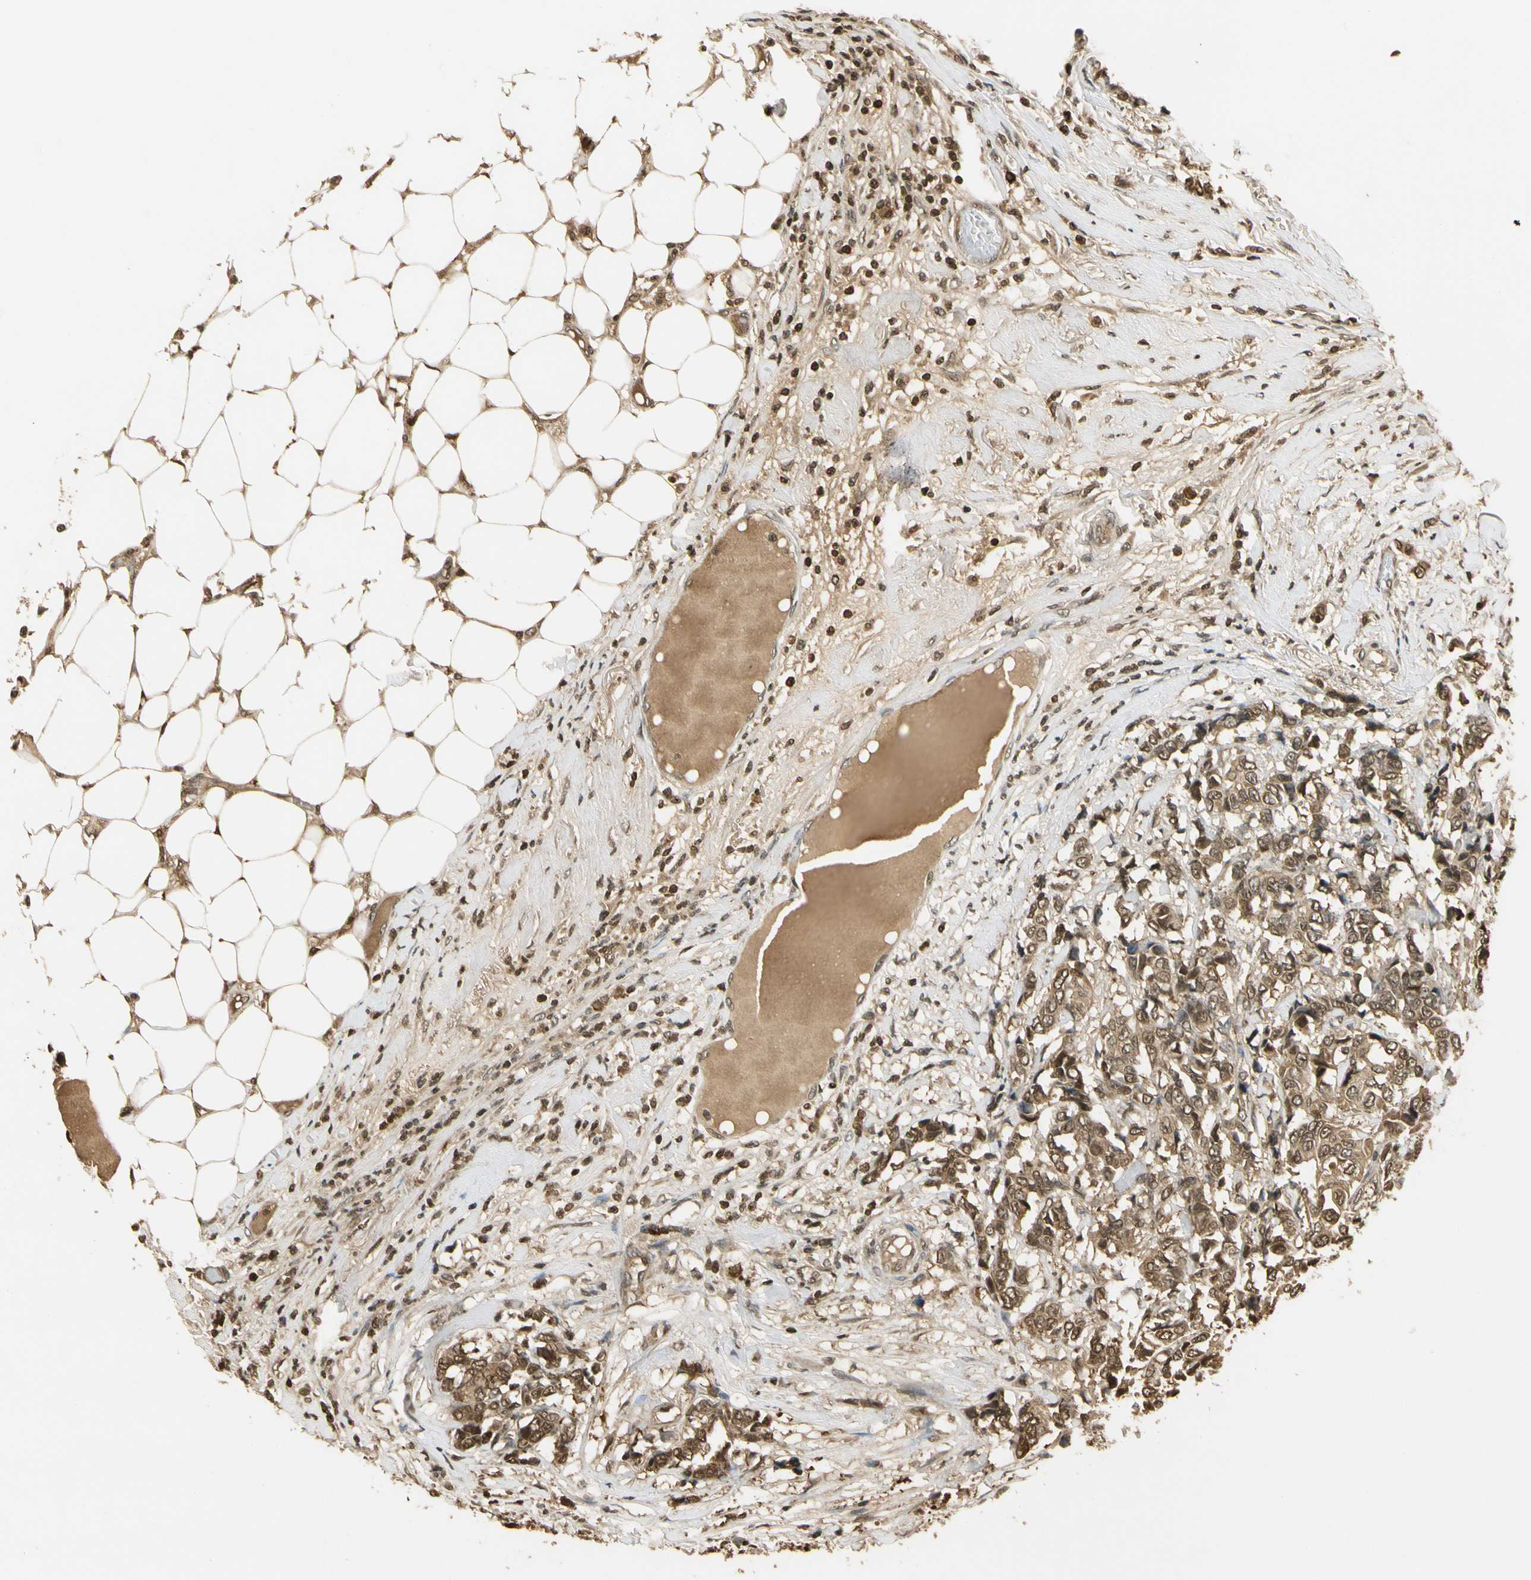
{"staining": {"intensity": "moderate", "quantity": ">75%", "location": "cytoplasmic/membranous"}, "tissue": "breast cancer", "cell_type": "Tumor cells", "image_type": "cancer", "snomed": [{"axis": "morphology", "description": "Duct carcinoma"}, {"axis": "topography", "description": "Breast"}], "caption": "Immunohistochemistry (IHC) of human breast cancer (intraductal carcinoma) shows medium levels of moderate cytoplasmic/membranous positivity in about >75% of tumor cells. (Stains: DAB in brown, nuclei in blue, Microscopy: brightfield microscopy at high magnification).", "gene": "SOD1", "patient": {"sex": "female", "age": 87}}